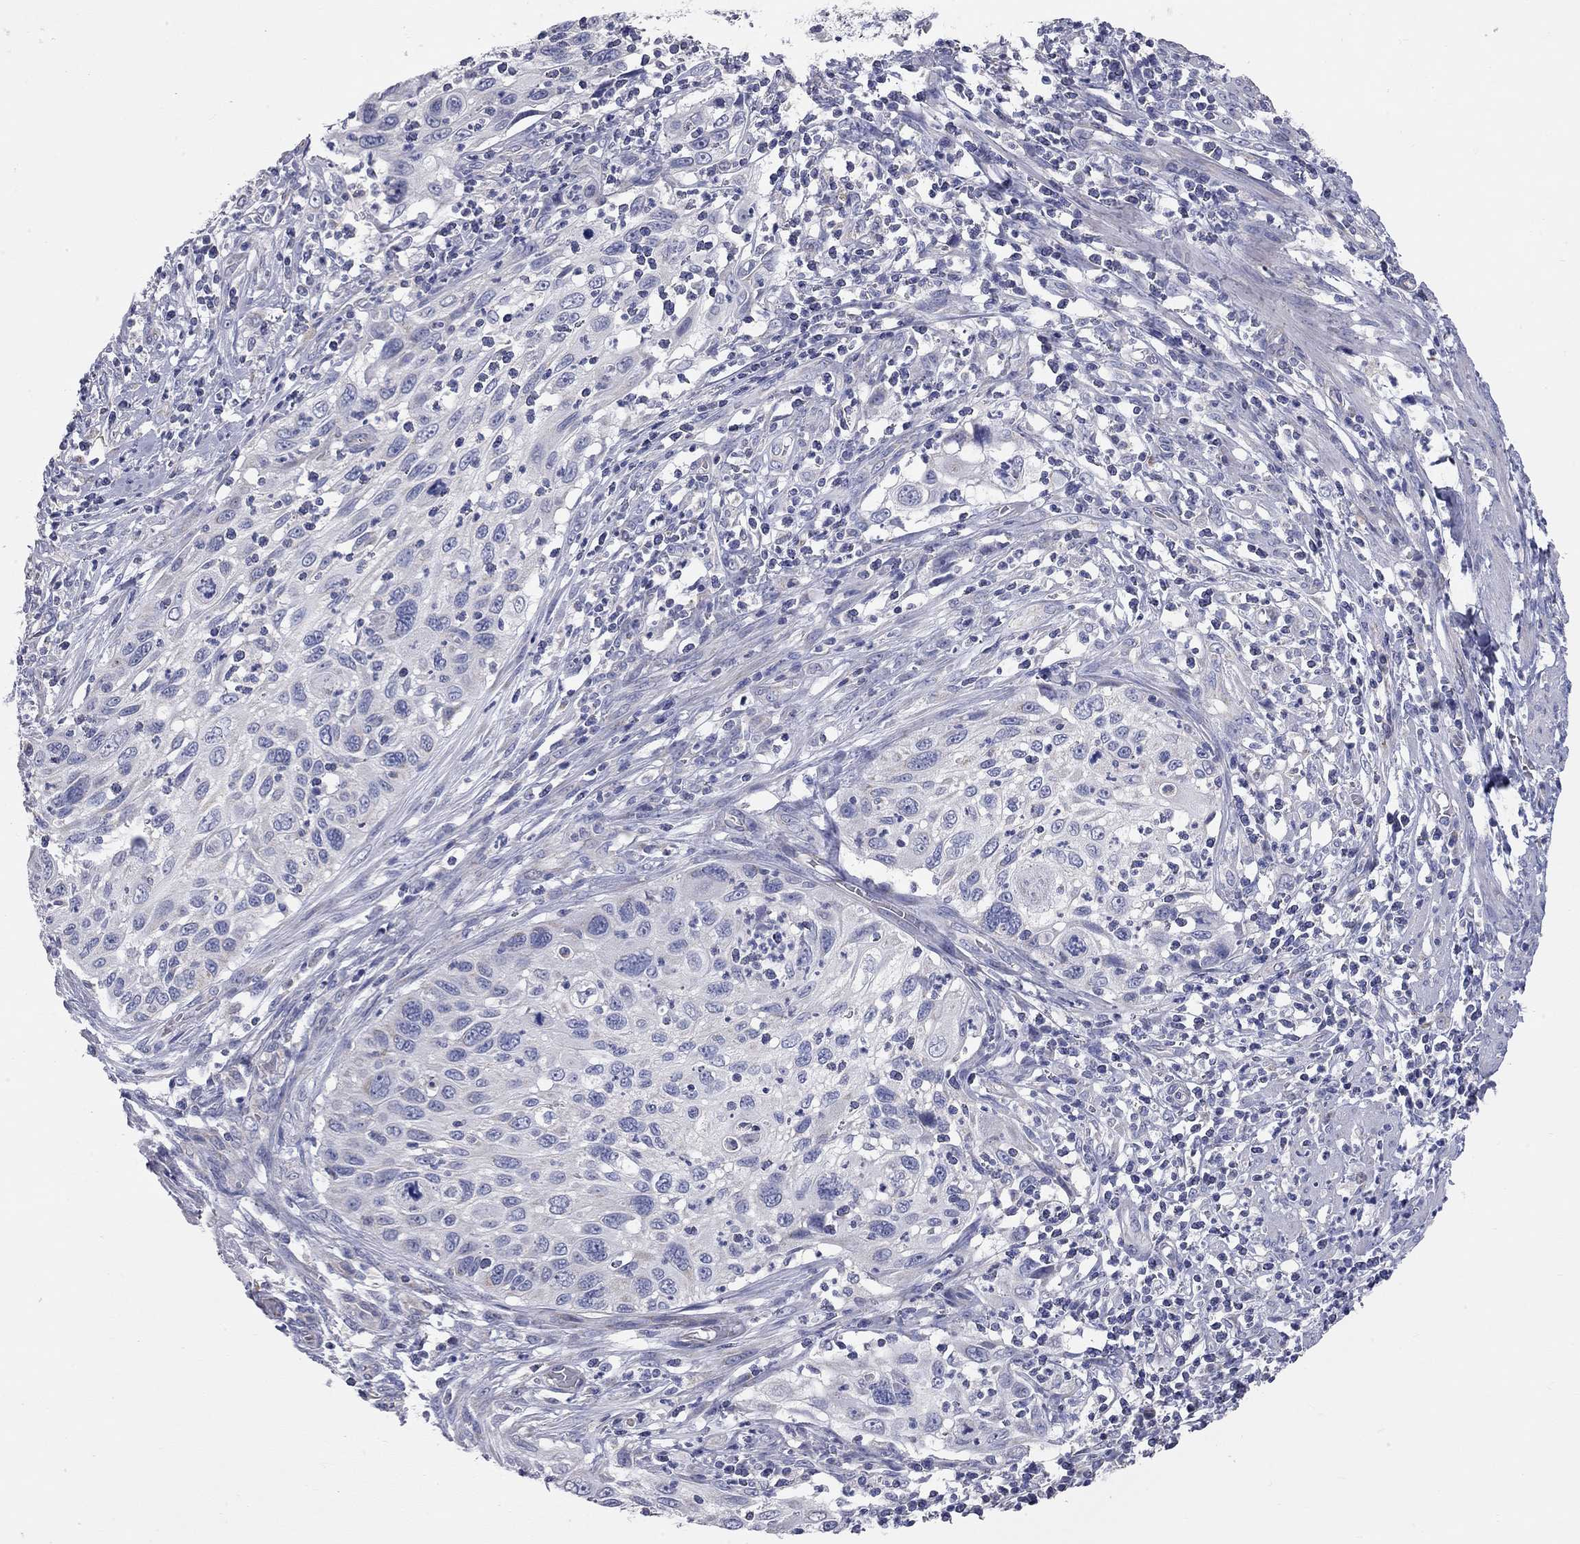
{"staining": {"intensity": "negative", "quantity": "none", "location": "none"}, "tissue": "cervical cancer", "cell_type": "Tumor cells", "image_type": "cancer", "snomed": [{"axis": "morphology", "description": "Squamous cell carcinoma, NOS"}, {"axis": "topography", "description": "Cervix"}], "caption": "IHC histopathology image of human cervical cancer (squamous cell carcinoma) stained for a protein (brown), which demonstrates no positivity in tumor cells.", "gene": "CFAP161", "patient": {"sex": "female", "age": 70}}